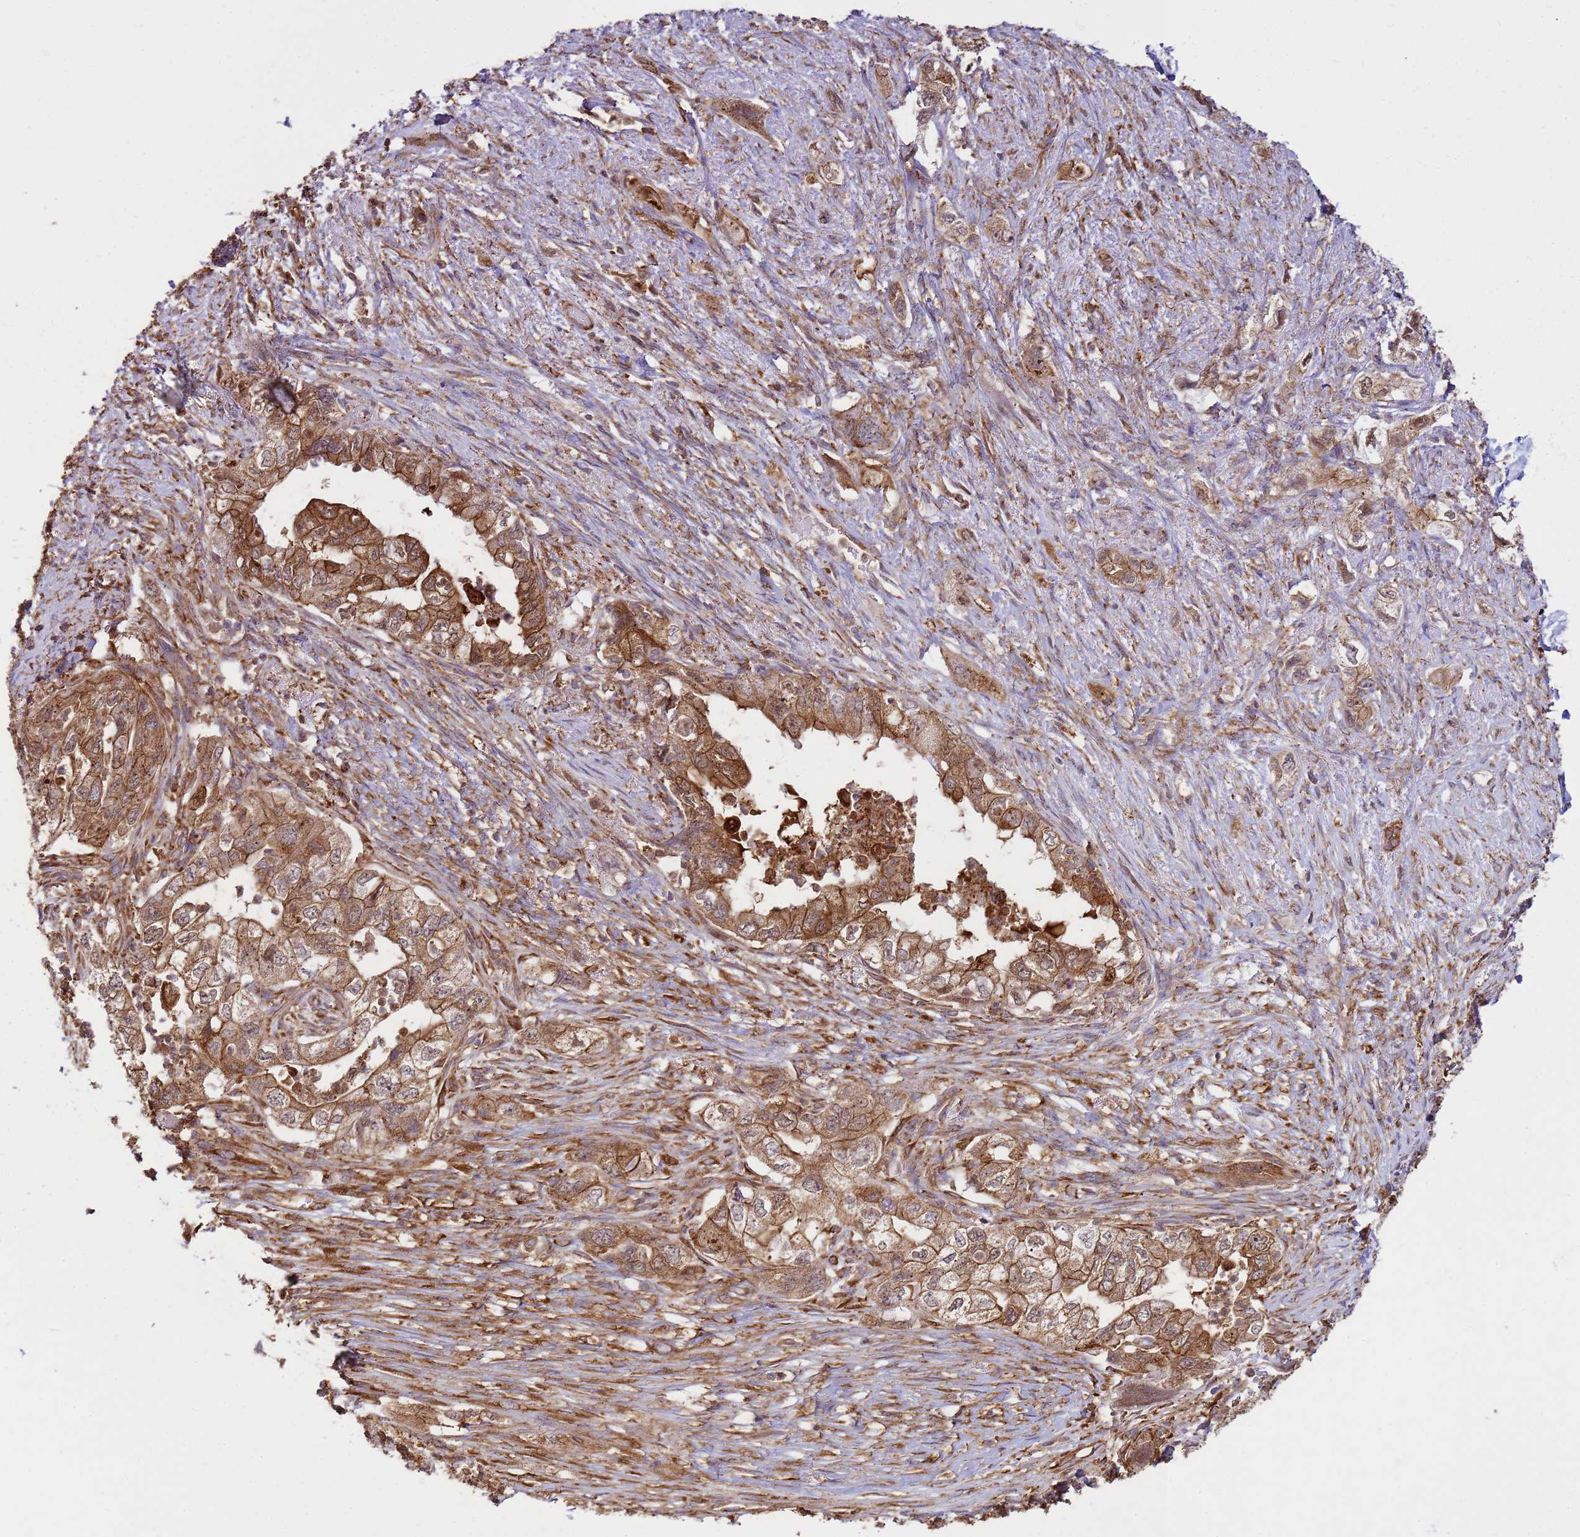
{"staining": {"intensity": "moderate", "quantity": ">75%", "location": "cytoplasmic/membranous"}, "tissue": "pancreatic cancer", "cell_type": "Tumor cells", "image_type": "cancer", "snomed": [{"axis": "morphology", "description": "Adenocarcinoma, NOS"}, {"axis": "topography", "description": "Pancreas"}], "caption": "Brown immunohistochemical staining in human pancreatic cancer (adenocarcinoma) displays moderate cytoplasmic/membranous positivity in about >75% of tumor cells.", "gene": "GABRE", "patient": {"sex": "female", "age": 73}}